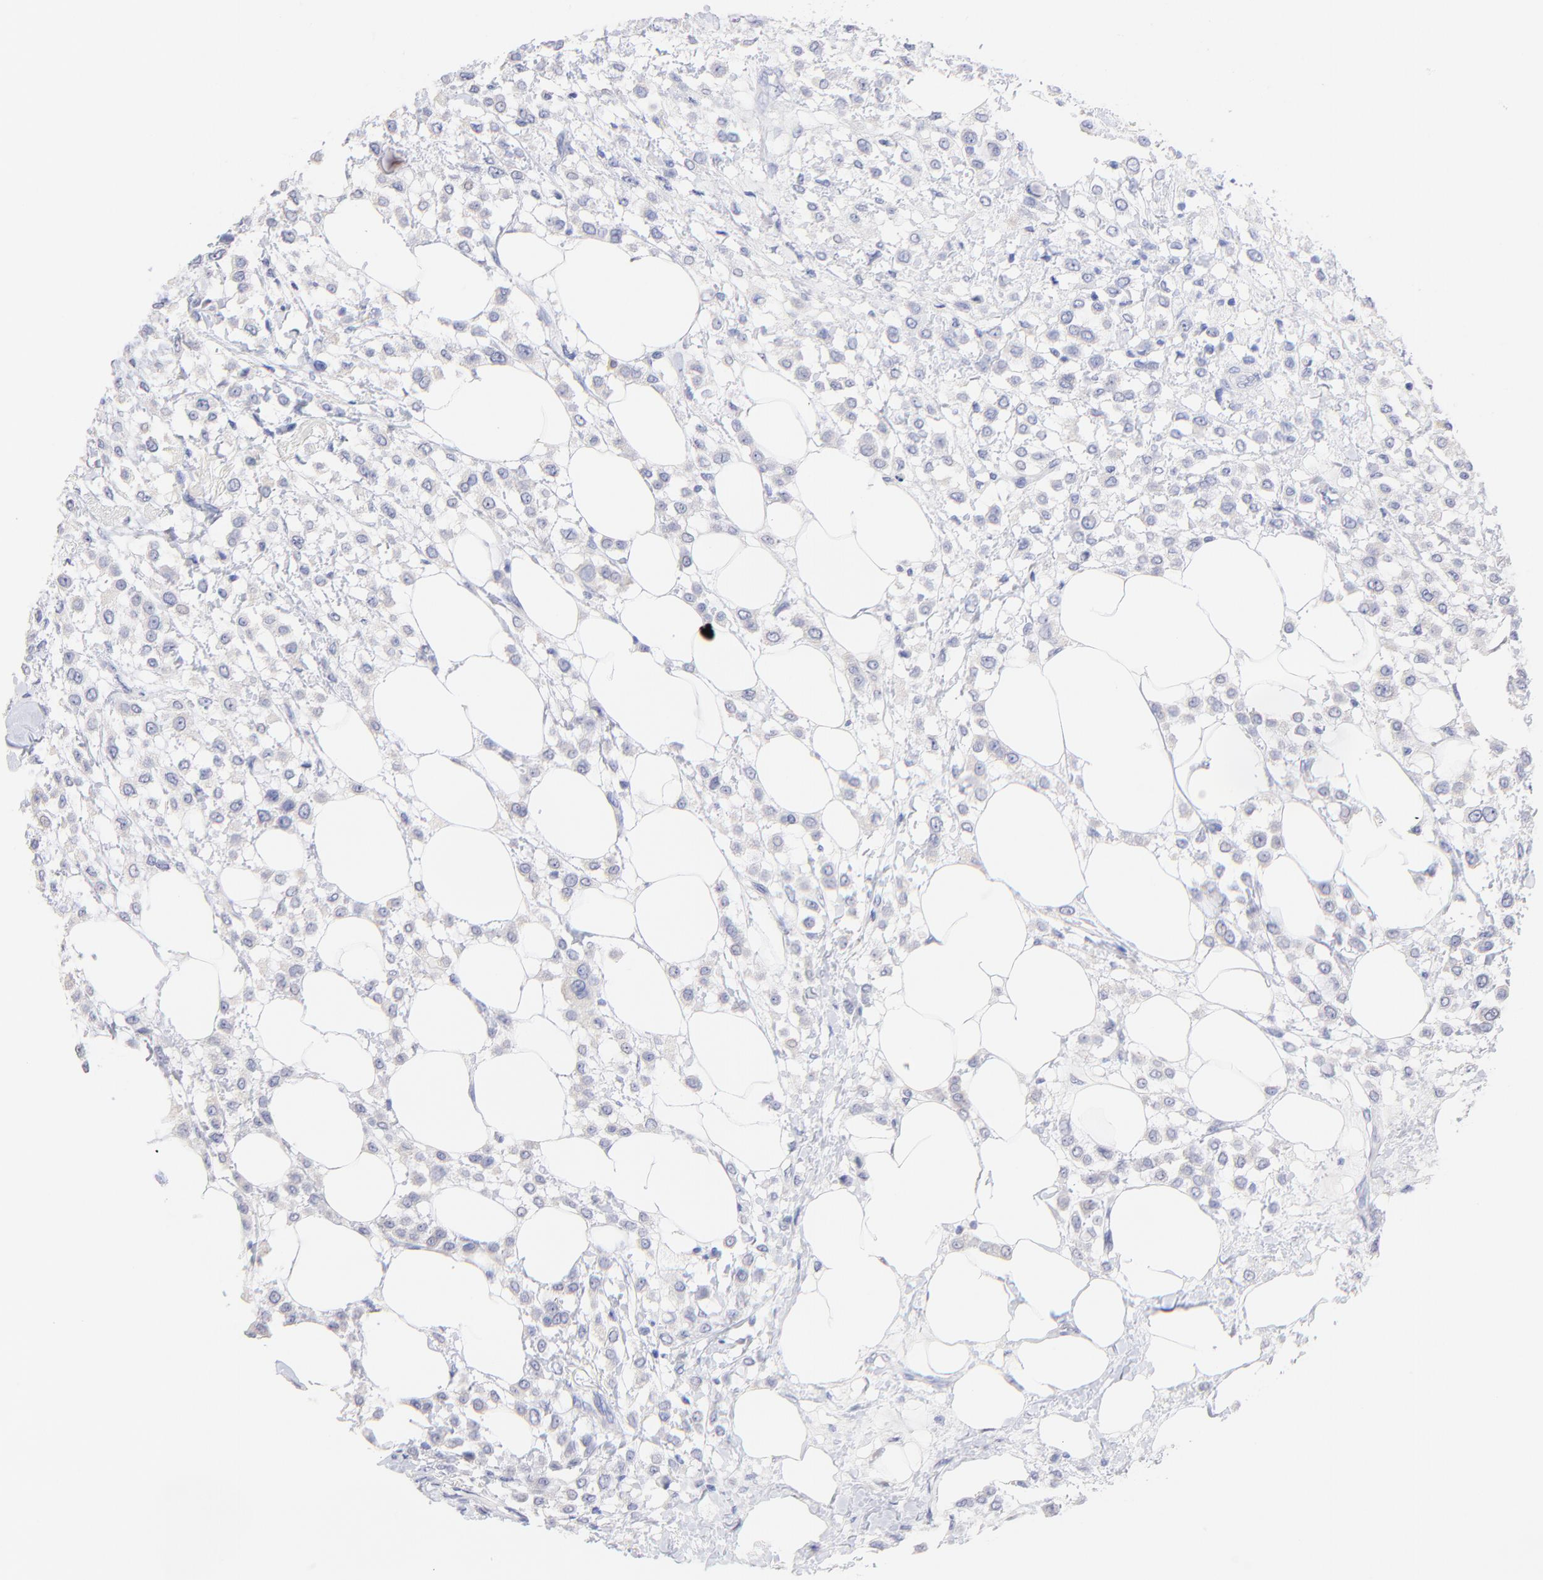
{"staining": {"intensity": "negative", "quantity": "none", "location": "none"}, "tissue": "breast cancer", "cell_type": "Tumor cells", "image_type": "cancer", "snomed": [{"axis": "morphology", "description": "Lobular carcinoma"}, {"axis": "topography", "description": "Breast"}], "caption": "Tumor cells show no significant staining in breast cancer (lobular carcinoma).", "gene": "CFAP57", "patient": {"sex": "female", "age": 85}}